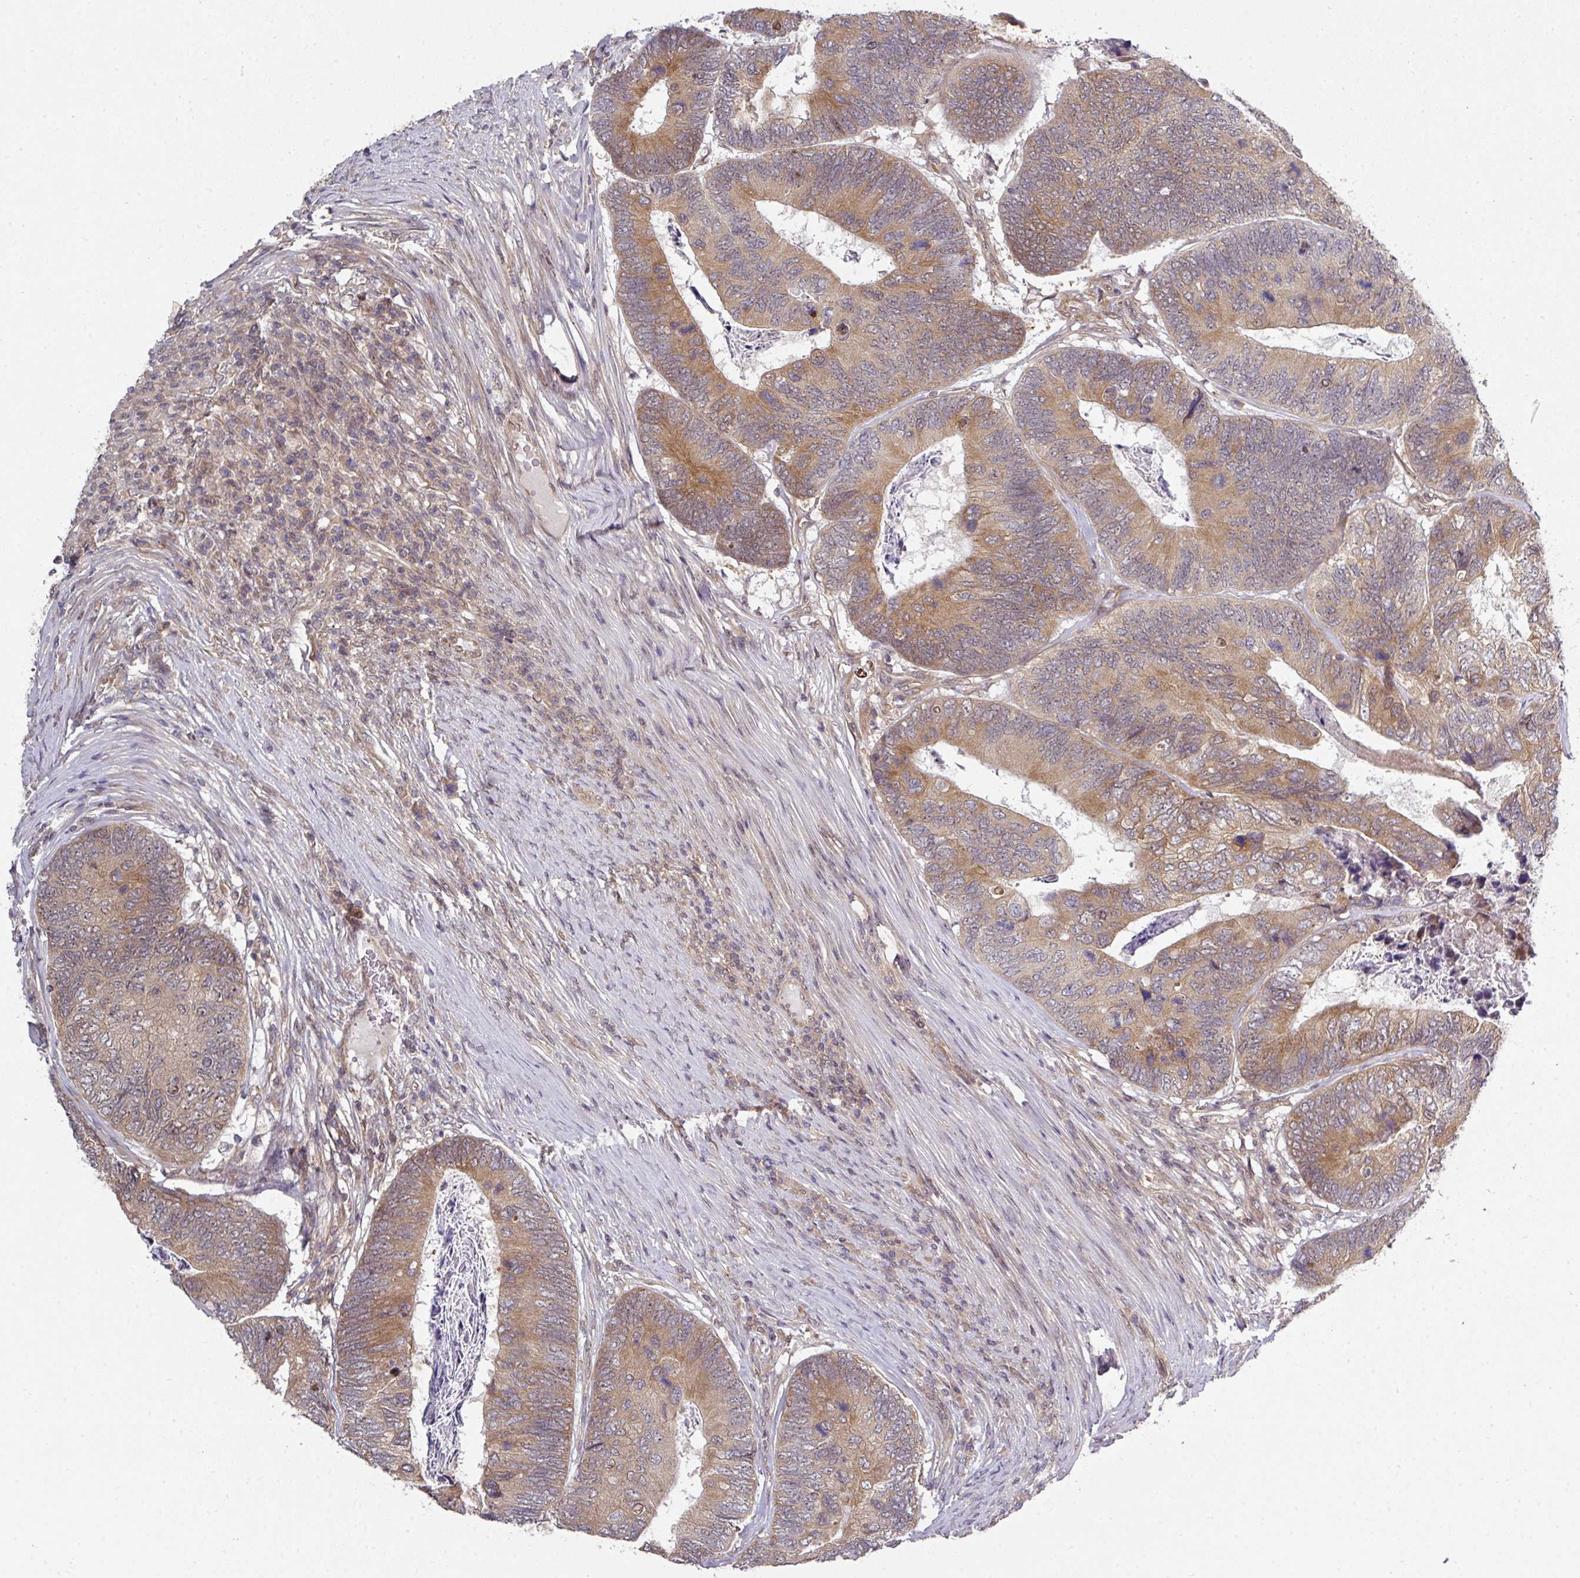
{"staining": {"intensity": "moderate", "quantity": ">75%", "location": "cytoplasmic/membranous"}, "tissue": "colorectal cancer", "cell_type": "Tumor cells", "image_type": "cancer", "snomed": [{"axis": "morphology", "description": "Adenocarcinoma, NOS"}, {"axis": "topography", "description": "Colon"}], "caption": "Tumor cells exhibit medium levels of moderate cytoplasmic/membranous staining in about >75% of cells in adenocarcinoma (colorectal).", "gene": "CAMLG", "patient": {"sex": "female", "age": 67}}